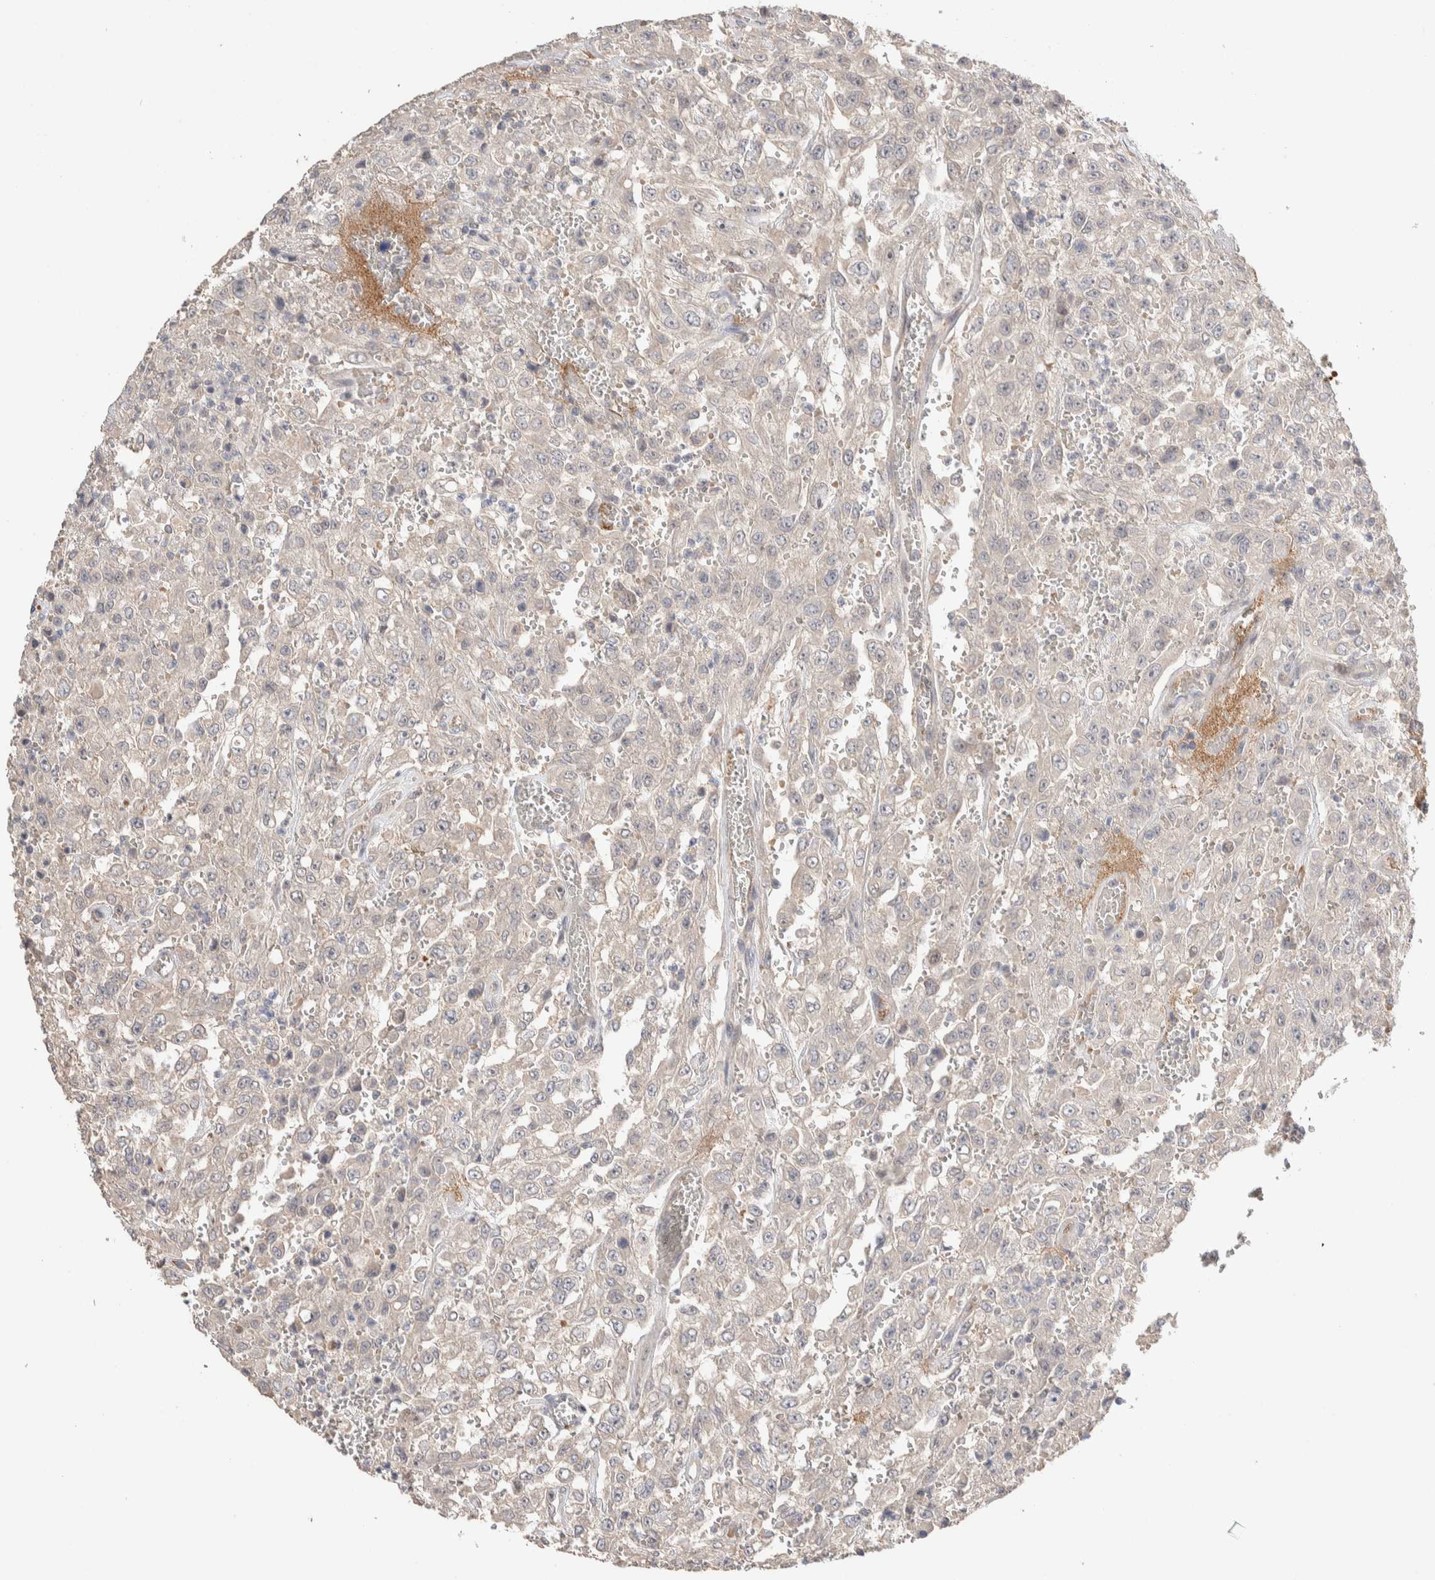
{"staining": {"intensity": "negative", "quantity": "none", "location": "none"}, "tissue": "urothelial cancer", "cell_type": "Tumor cells", "image_type": "cancer", "snomed": [{"axis": "morphology", "description": "Urothelial carcinoma, High grade"}, {"axis": "topography", "description": "Urinary bladder"}], "caption": "High-grade urothelial carcinoma stained for a protein using immunohistochemistry (IHC) displays no positivity tumor cells.", "gene": "WDR91", "patient": {"sex": "male", "age": 46}}